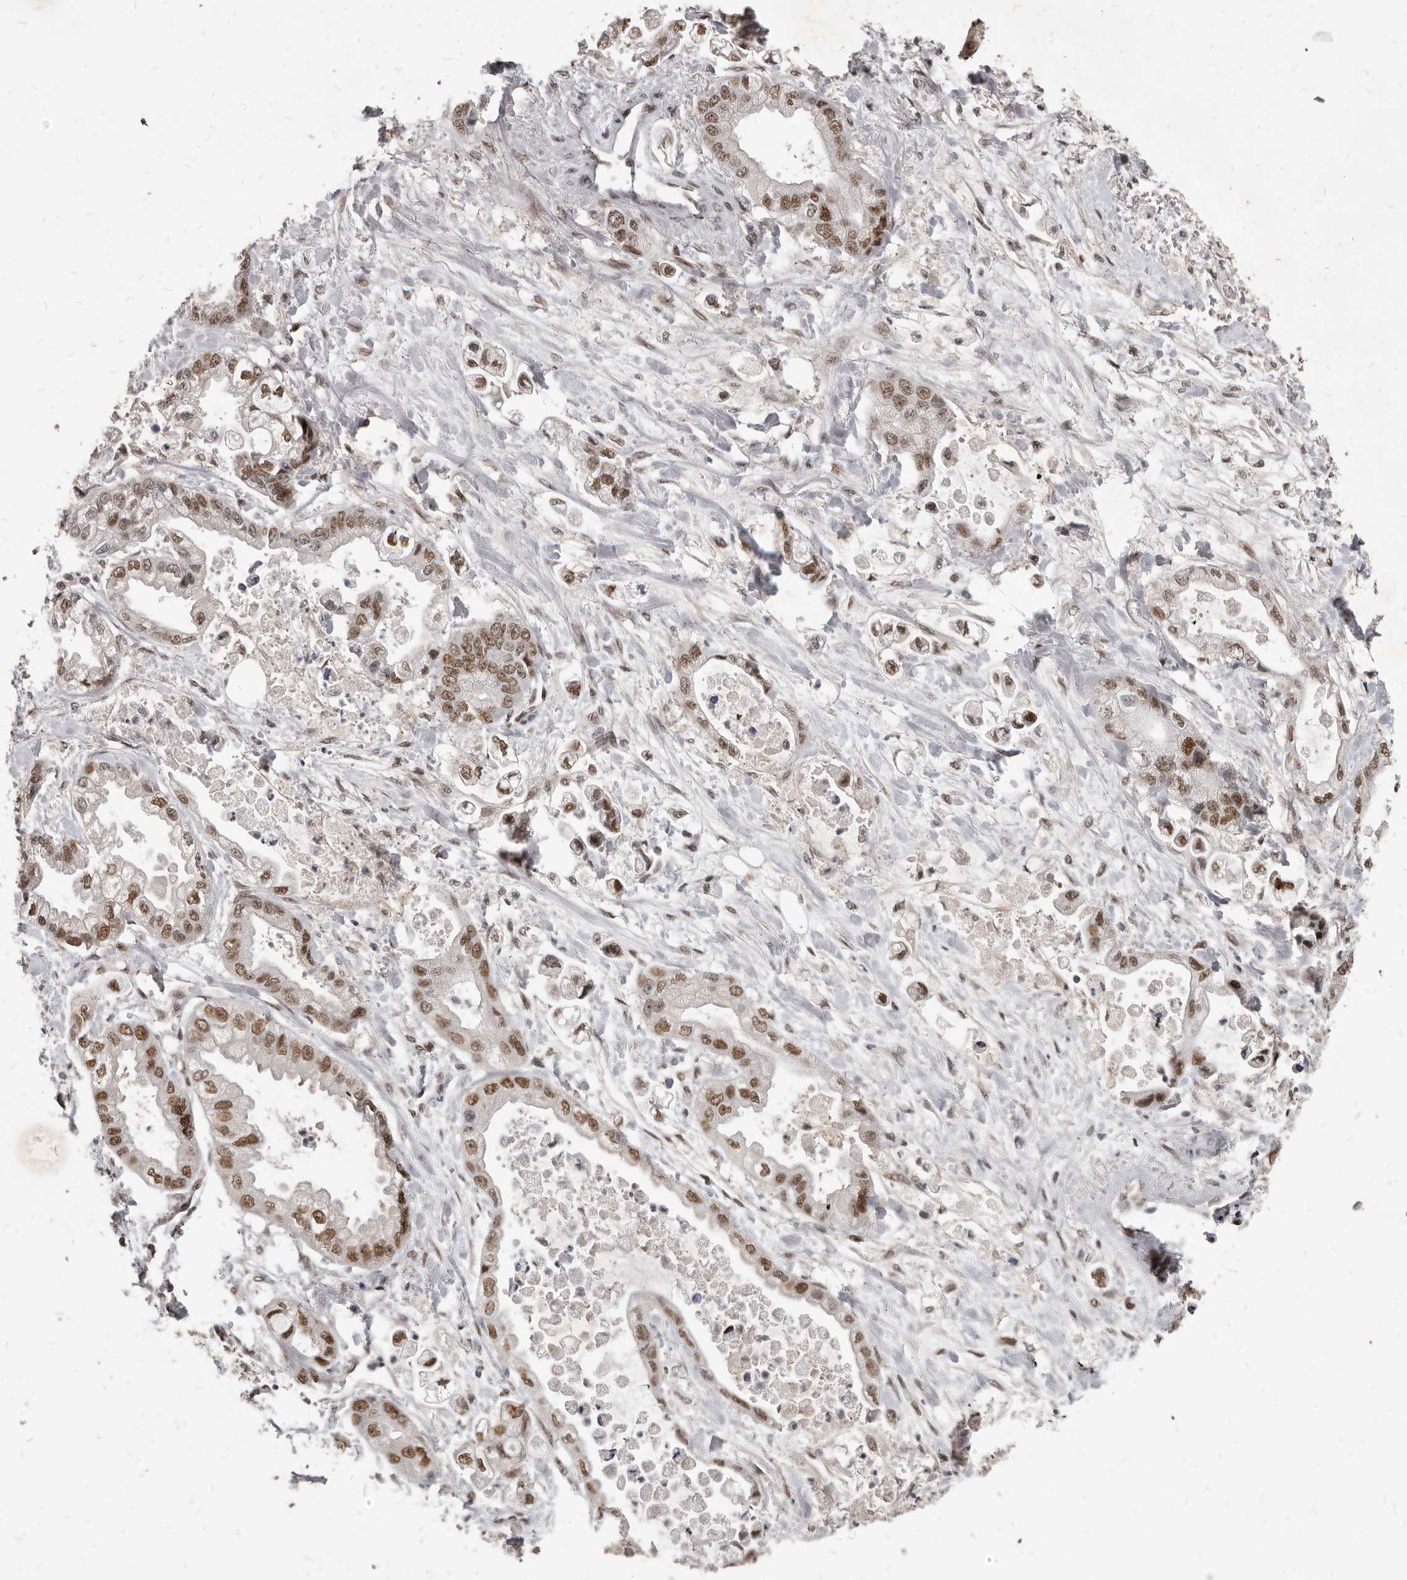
{"staining": {"intensity": "strong", "quantity": ">75%", "location": "nuclear"}, "tissue": "stomach cancer", "cell_type": "Tumor cells", "image_type": "cancer", "snomed": [{"axis": "morphology", "description": "Adenocarcinoma, NOS"}, {"axis": "topography", "description": "Stomach"}], "caption": "A brown stain labels strong nuclear expression of a protein in human adenocarcinoma (stomach) tumor cells.", "gene": "ATF5", "patient": {"sex": "male", "age": 62}}